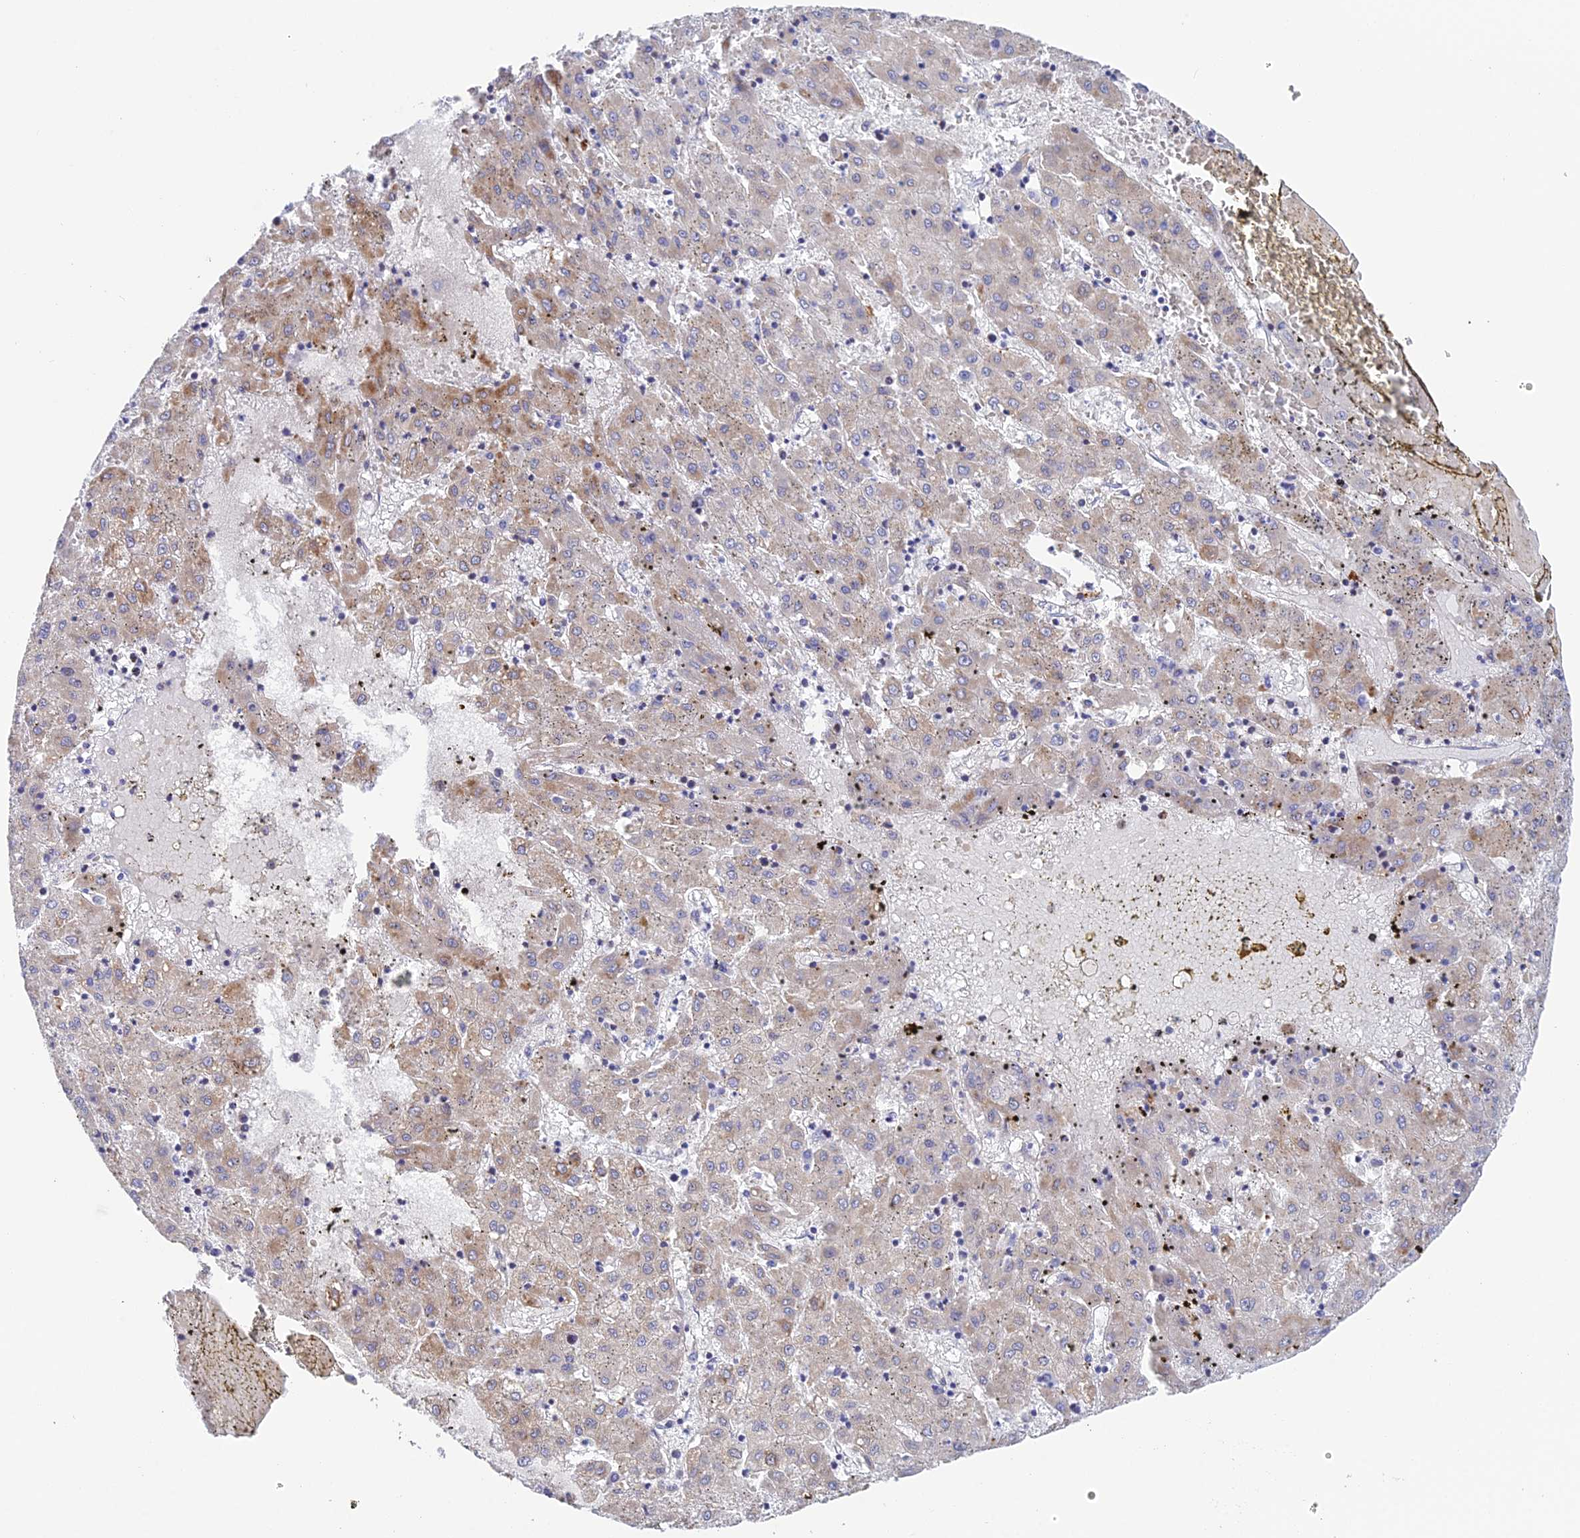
{"staining": {"intensity": "moderate", "quantity": "<25%", "location": "cytoplasmic/membranous"}, "tissue": "liver cancer", "cell_type": "Tumor cells", "image_type": "cancer", "snomed": [{"axis": "morphology", "description": "Carcinoma, Hepatocellular, NOS"}, {"axis": "topography", "description": "Liver"}], "caption": "An immunohistochemistry micrograph of neoplastic tissue is shown. Protein staining in brown shows moderate cytoplasmic/membranous positivity in liver cancer within tumor cells. (IHC, brightfield microscopy, high magnification).", "gene": "CSPG4", "patient": {"sex": "male", "age": 72}}